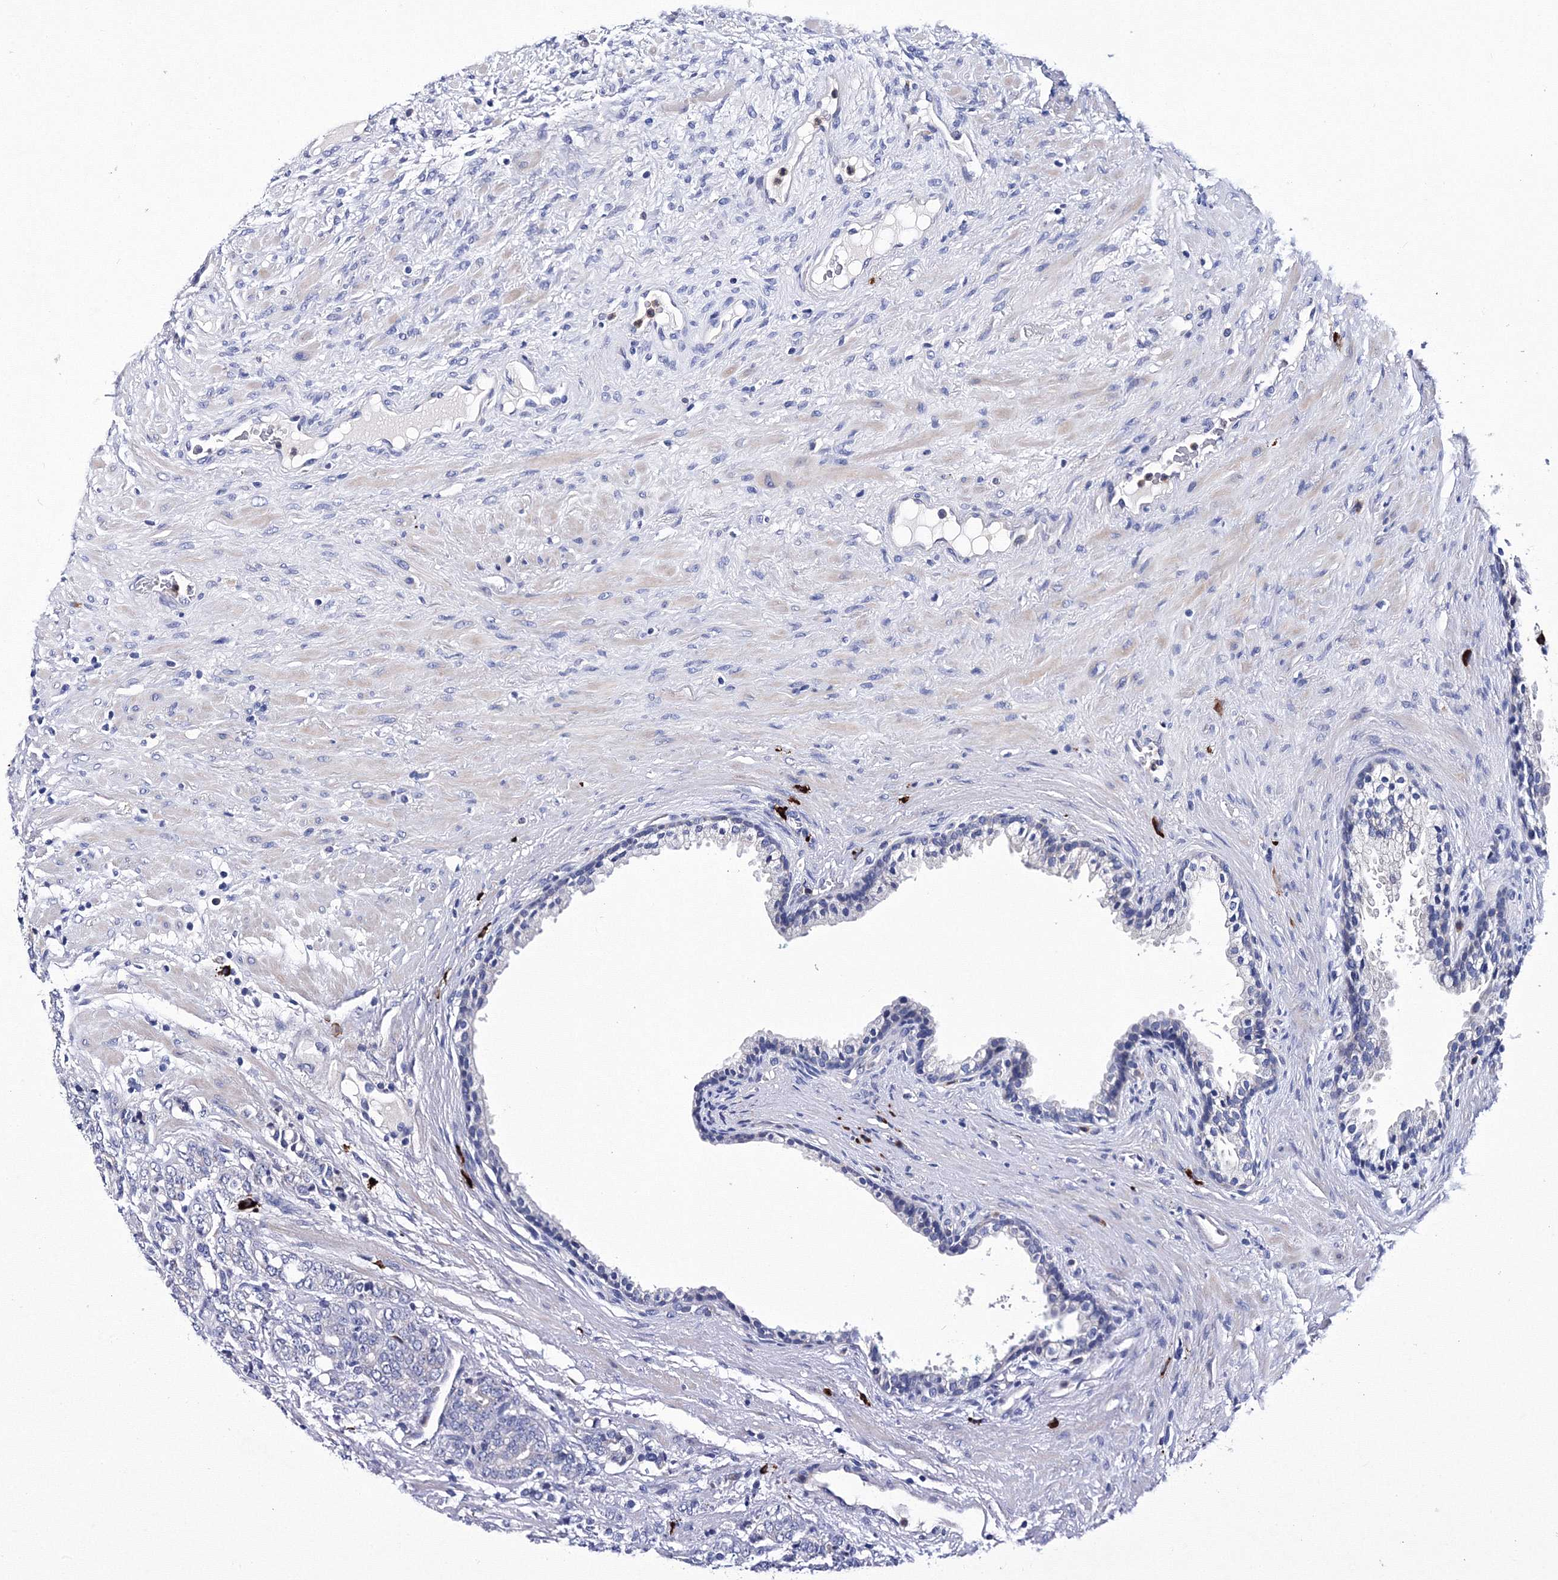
{"staining": {"intensity": "negative", "quantity": "none", "location": "none"}, "tissue": "prostate cancer", "cell_type": "Tumor cells", "image_type": "cancer", "snomed": [{"axis": "morphology", "description": "Adenocarcinoma, High grade"}, {"axis": "topography", "description": "Prostate"}], "caption": "Tumor cells are negative for brown protein staining in adenocarcinoma (high-grade) (prostate).", "gene": "TRPM2", "patient": {"sex": "male", "age": 57}}